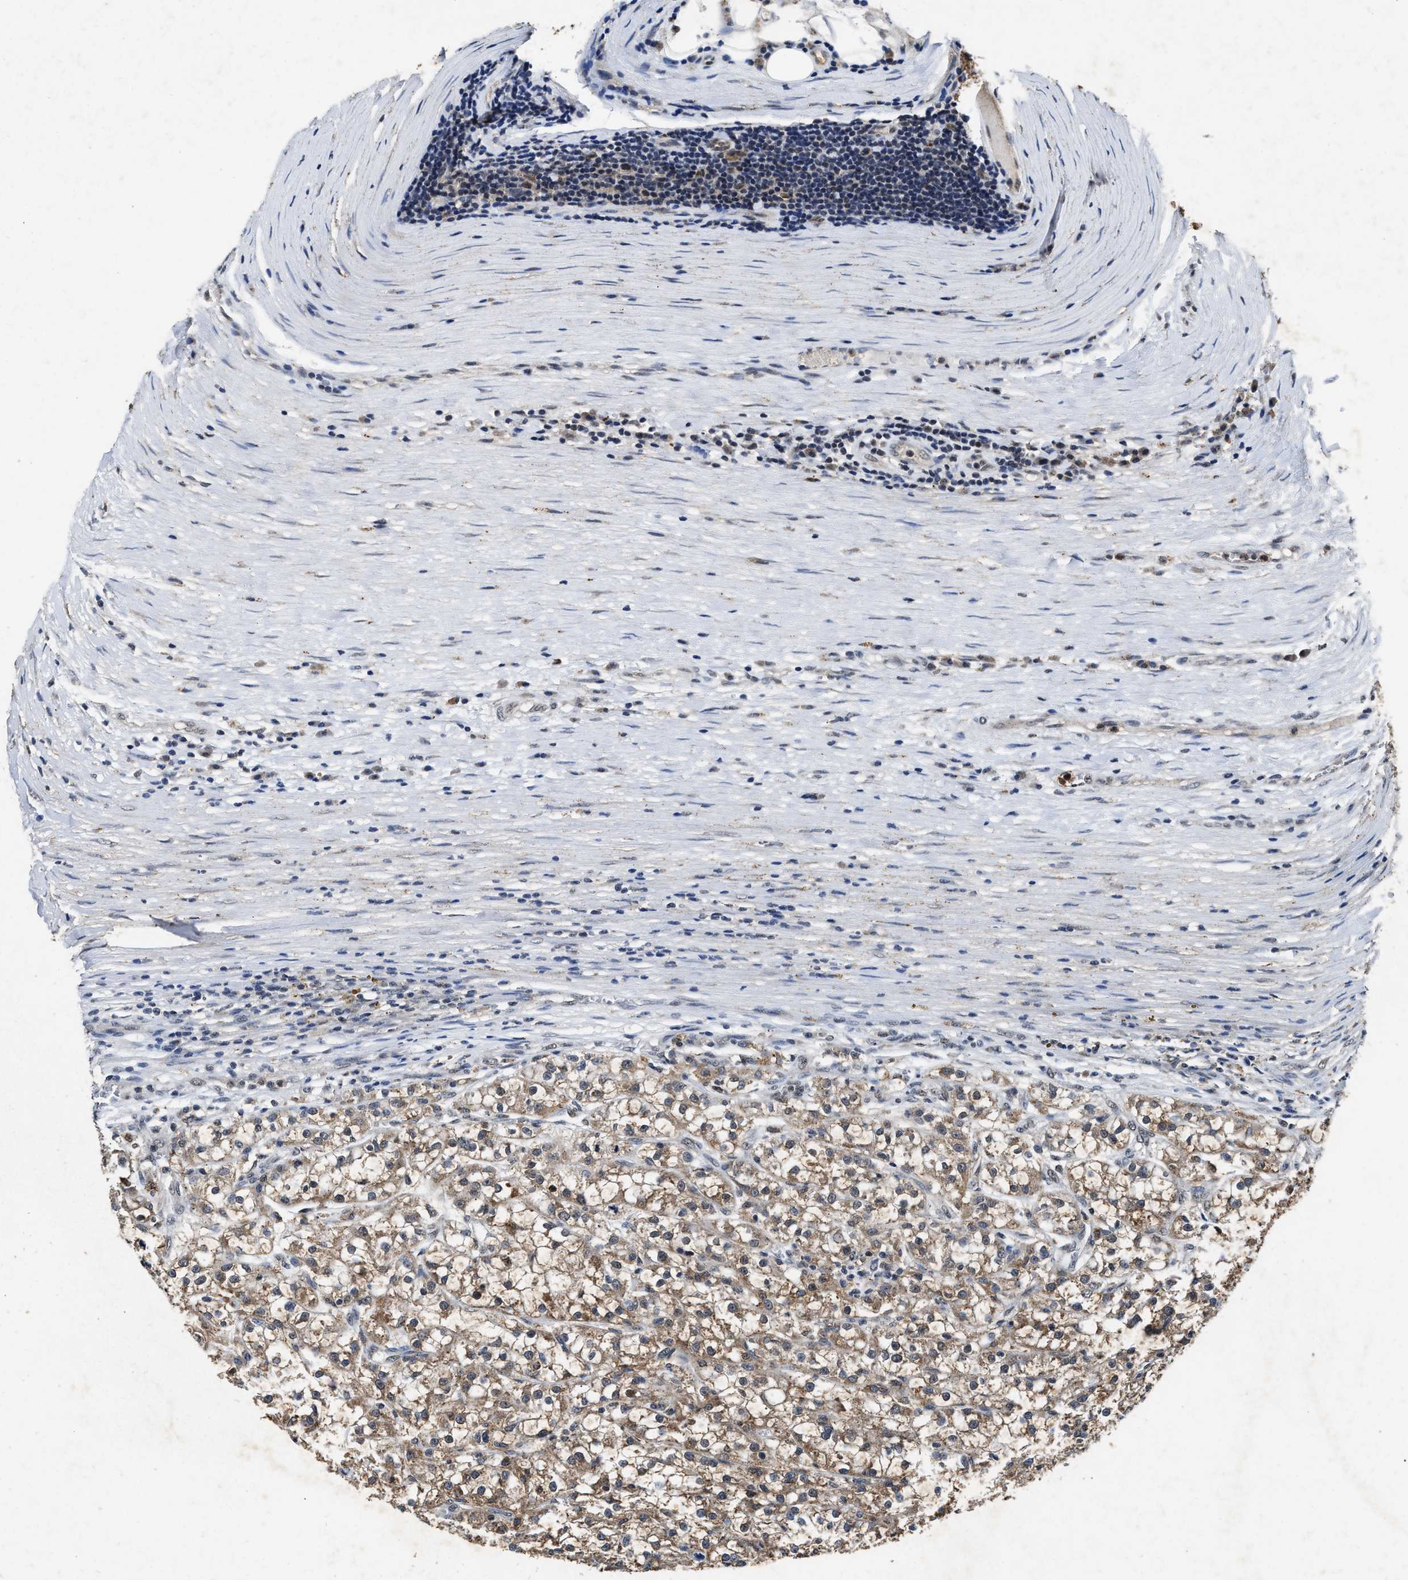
{"staining": {"intensity": "moderate", "quantity": ">75%", "location": "cytoplasmic/membranous"}, "tissue": "renal cancer", "cell_type": "Tumor cells", "image_type": "cancer", "snomed": [{"axis": "morphology", "description": "Adenocarcinoma, NOS"}, {"axis": "topography", "description": "Kidney"}], "caption": "A micrograph of human renal cancer stained for a protein shows moderate cytoplasmic/membranous brown staining in tumor cells.", "gene": "ACOX1", "patient": {"sex": "female", "age": 52}}